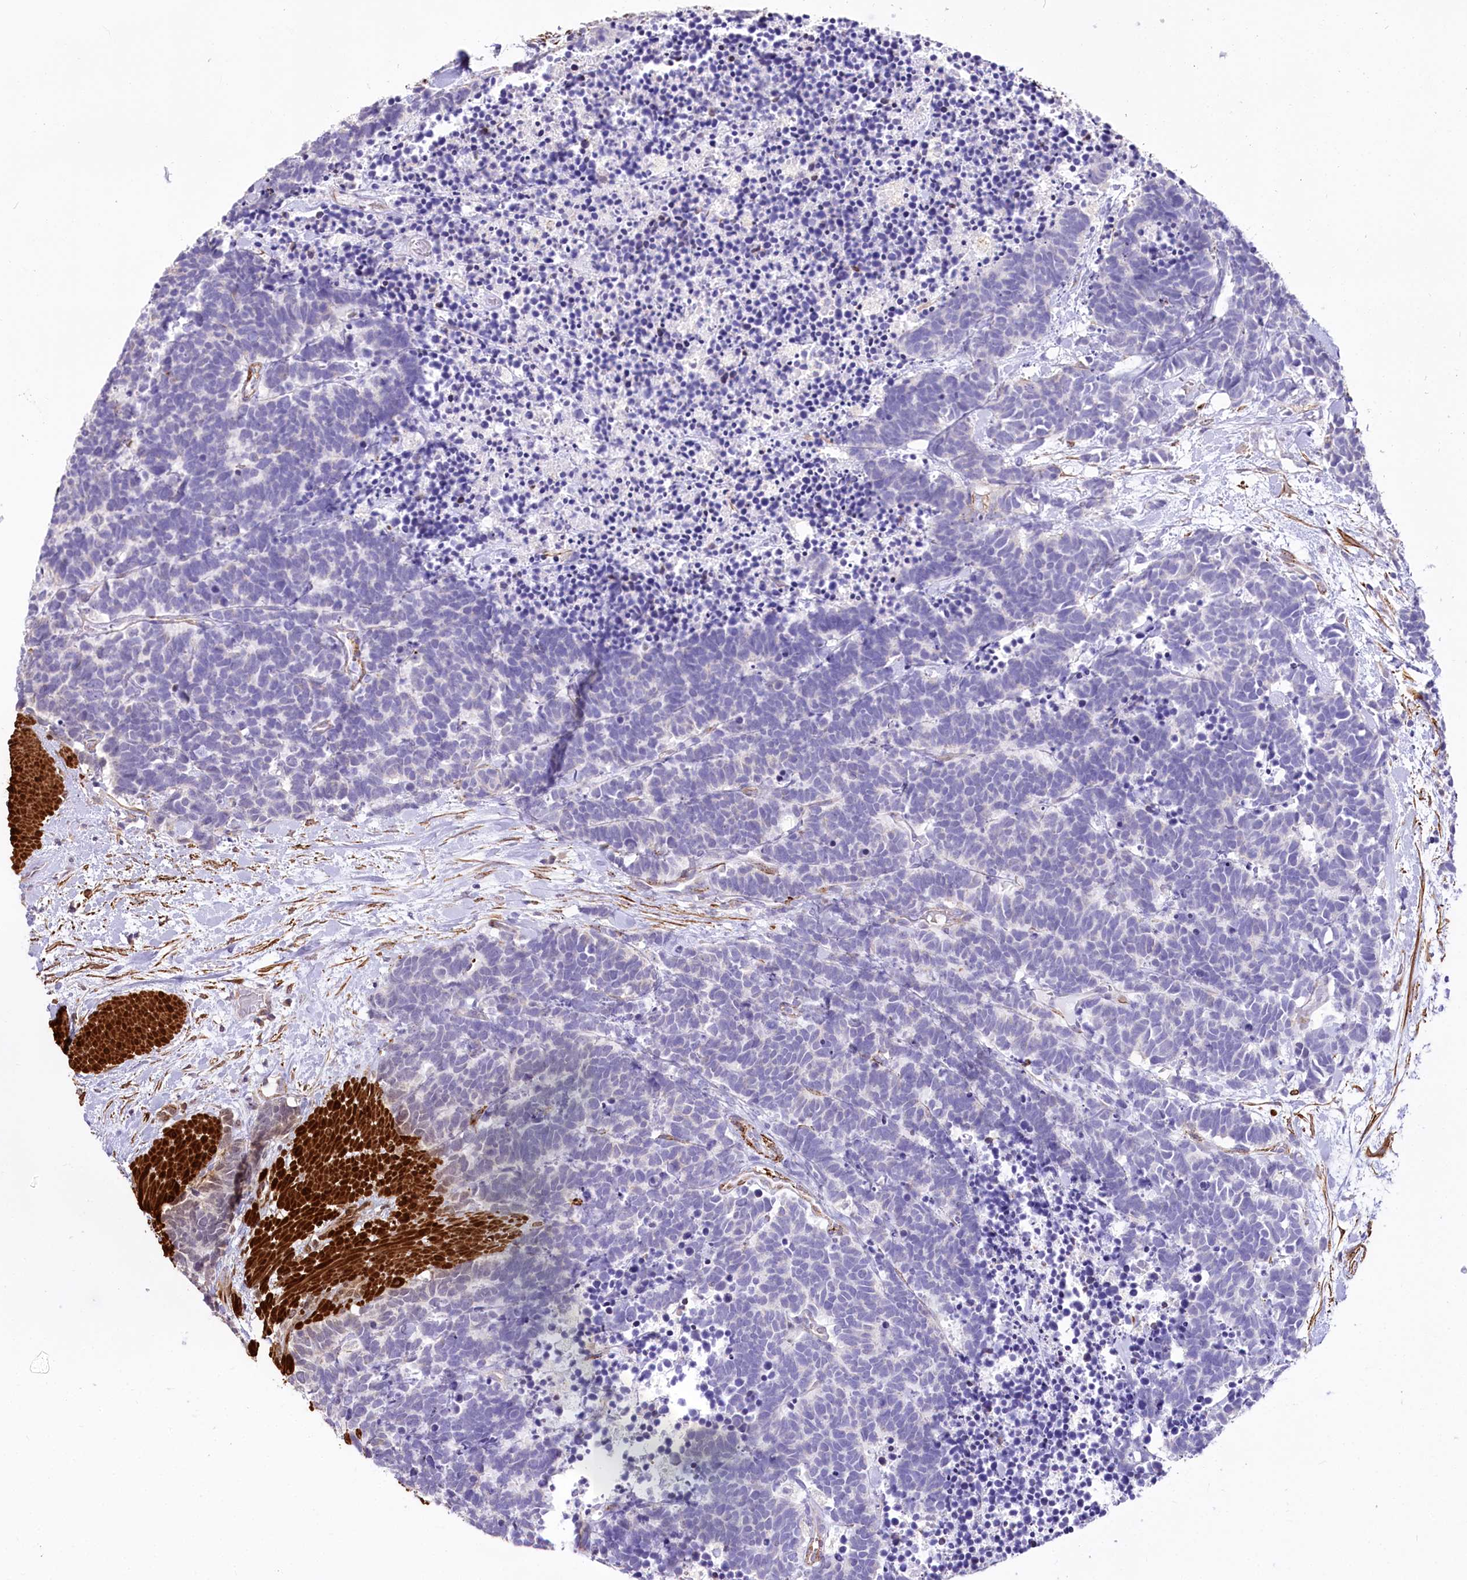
{"staining": {"intensity": "negative", "quantity": "none", "location": "none"}, "tissue": "carcinoid", "cell_type": "Tumor cells", "image_type": "cancer", "snomed": [{"axis": "morphology", "description": "Carcinoma, NOS"}, {"axis": "morphology", "description": "Carcinoid, malignant, NOS"}, {"axis": "topography", "description": "Urinary bladder"}], "caption": "Carcinoma was stained to show a protein in brown. There is no significant expression in tumor cells. (IHC, brightfield microscopy, high magnification).", "gene": "SYNPO2", "patient": {"sex": "male", "age": 57}}